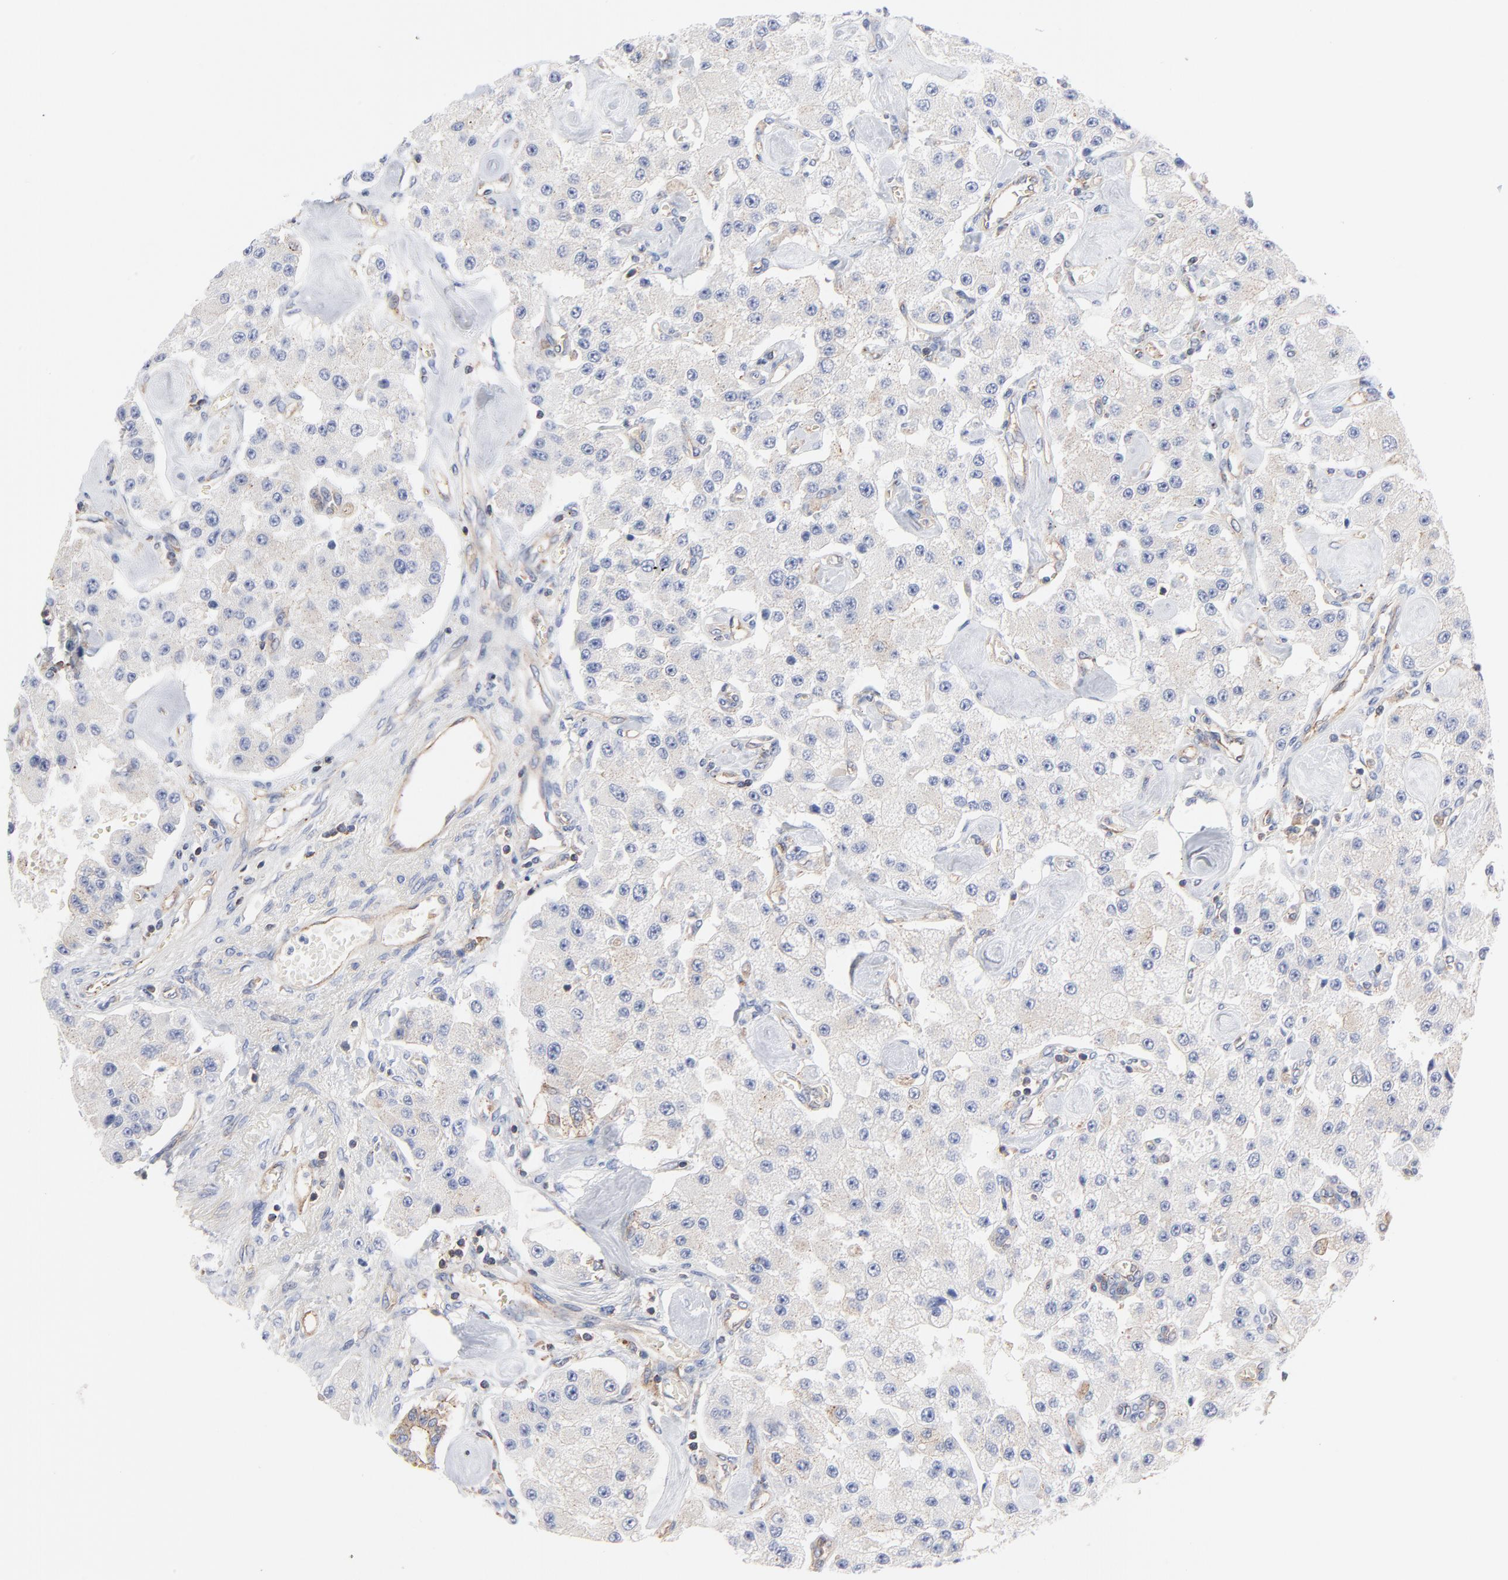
{"staining": {"intensity": "negative", "quantity": "none", "location": "none"}, "tissue": "carcinoid", "cell_type": "Tumor cells", "image_type": "cancer", "snomed": [{"axis": "morphology", "description": "Carcinoid, malignant, NOS"}, {"axis": "topography", "description": "Pancreas"}], "caption": "Photomicrograph shows no protein staining in tumor cells of carcinoid (malignant) tissue.", "gene": "CD2AP", "patient": {"sex": "male", "age": 41}}